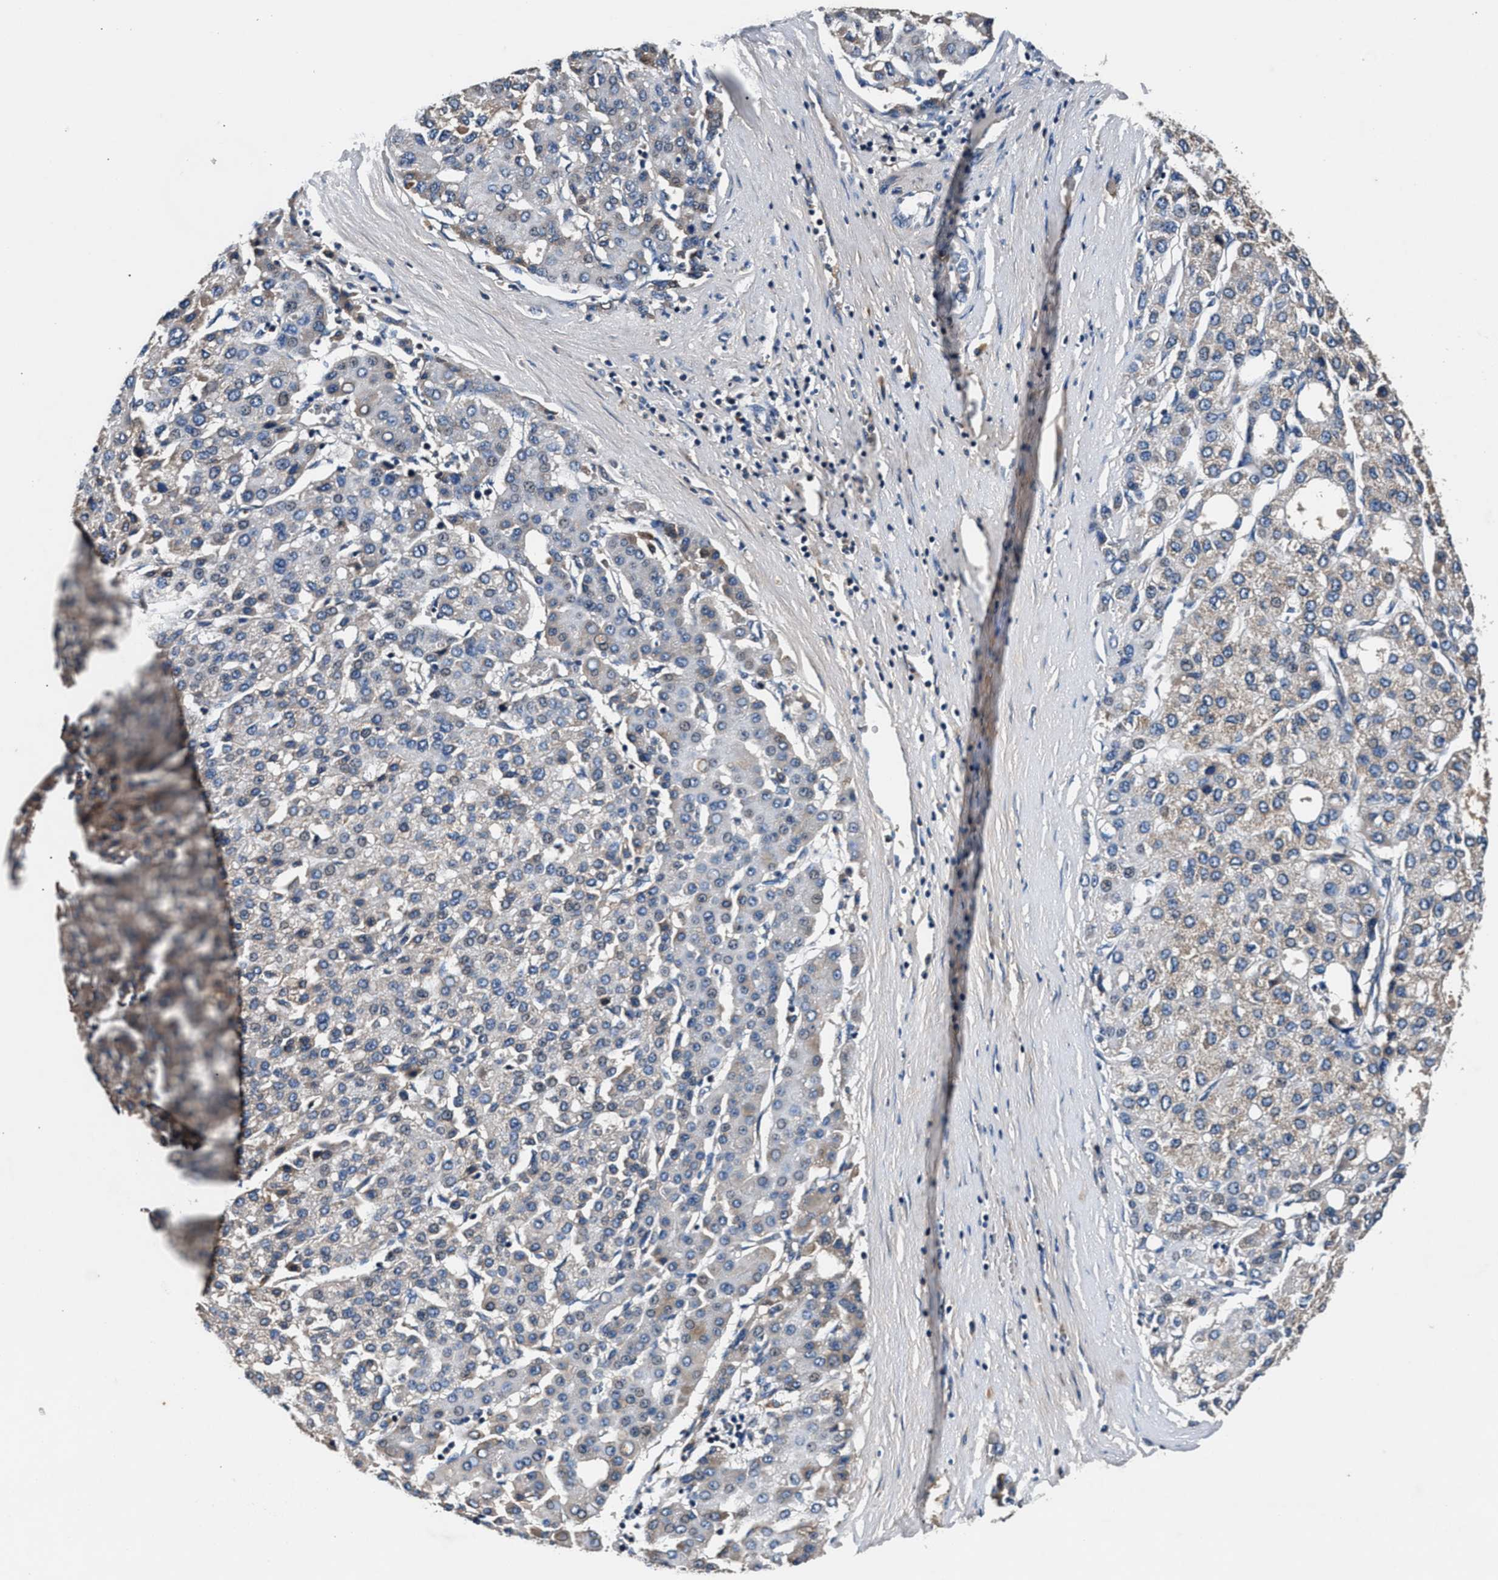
{"staining": {"intensity": "moderate", "quantity": "25%-75%", "location": "cytoplasmic/membranous"}, "tissue": "liver cancer", "cell_type": "Tumor cells", "image_type": "cancer", "snomed": [{"axis": "morphology", "description": "Carcinoma, Hepatocellular, NOS"}, {"axis": "topography", "description": "Liver"}], "caption": "High-magnification brightfield microscopy of liver hepatocellular carcinoma stained with DAB (3,3'-diaminobenzidine) (brown) and counterstained with hematoxylin (blue). tumor cells exhibit moderate cytoplasmic/membranous expression is appreciated in about25%-75% of cells. (DAB IHC, brown staining for protein, blue staining for nuclei).", "gene": "IMMT", "patient": {"sex": "male", "age": 65}}